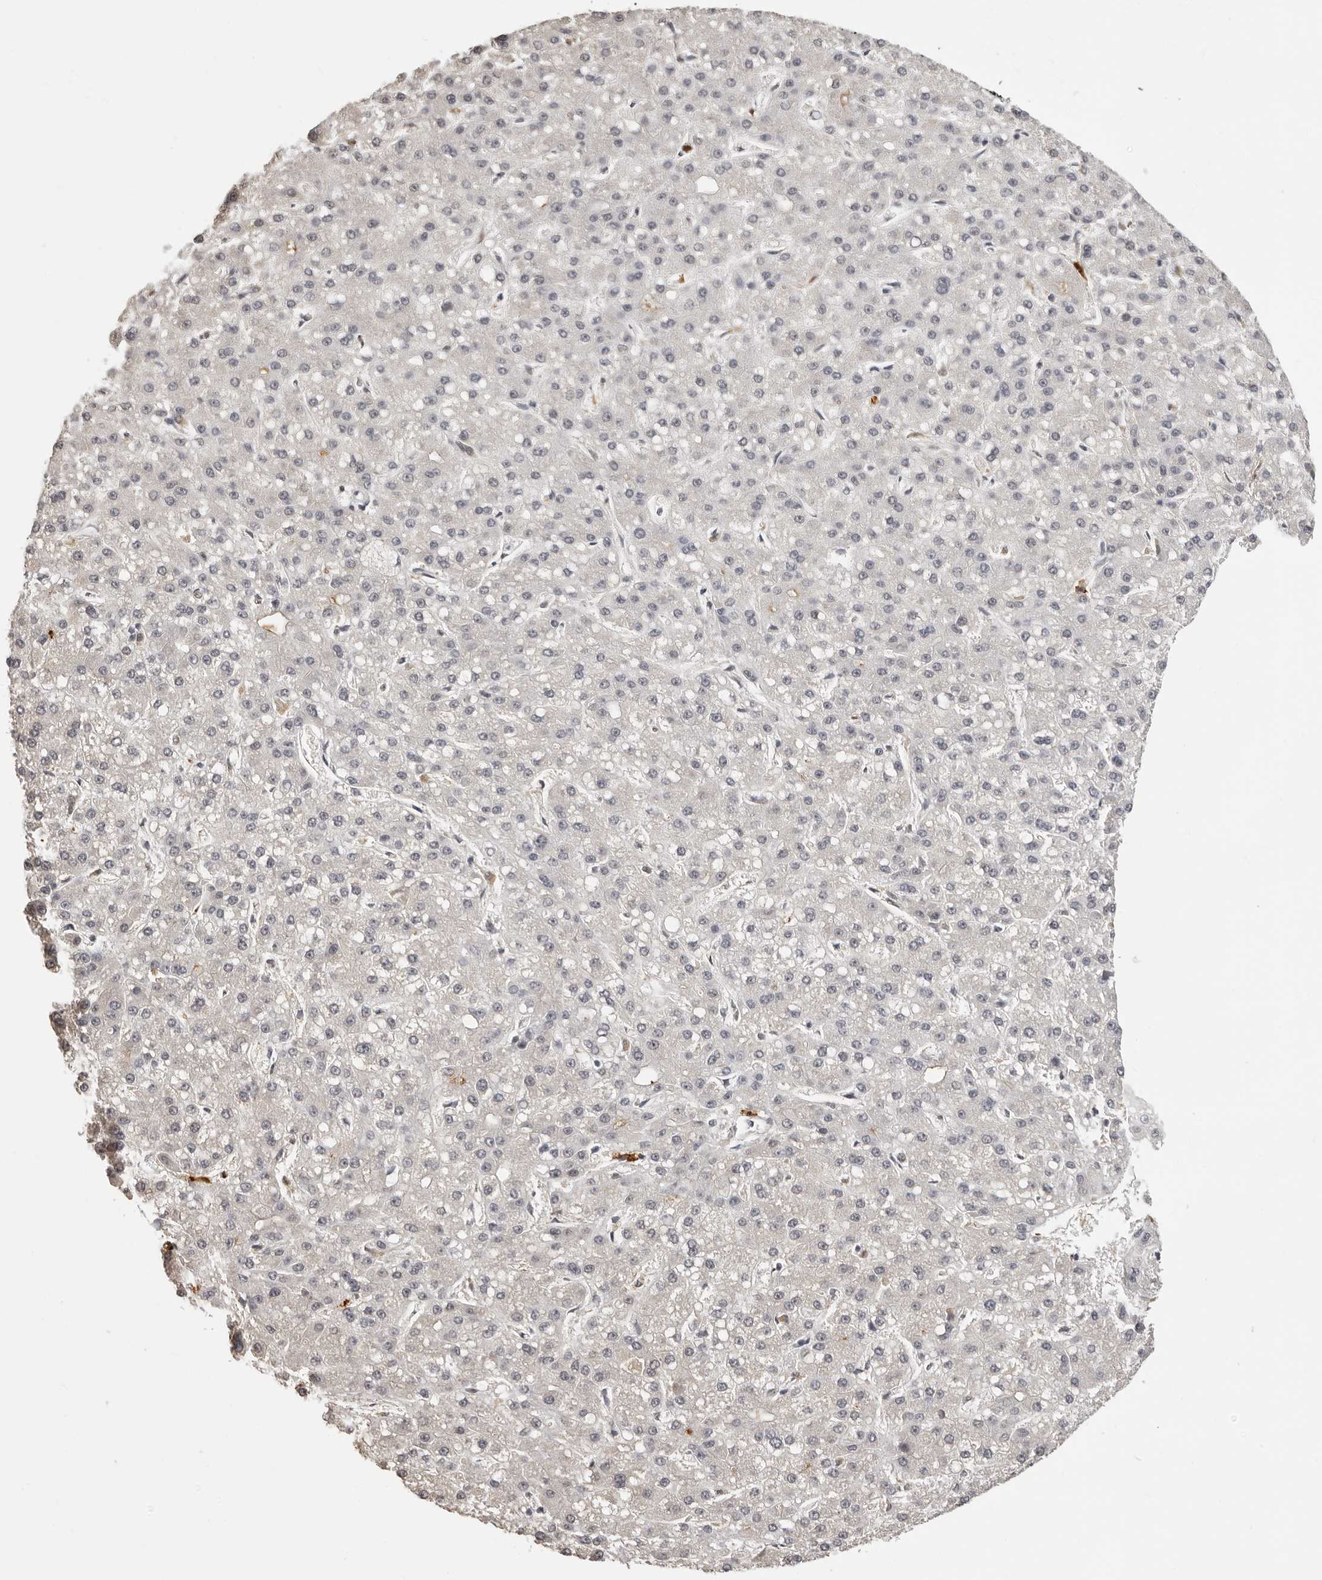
{"staining": {"intensity": "negative", "quantity": "none", "location": "none"}, "tissue": "liver cancer", "cell_type": "Tumor cells", "image_type": "cancer", "snomed": [{"axis": "morphology", "description": "Carcinoma, Hepatocellular, NOS"}, {"axis": "topography", "description": "Liver"}], "caption": "High magnification brightfield microscopy of liver hepatocellular carcinoma stained with DAB (brown) and counterstained with hematoxylin (blue): tumor cells show no significant expression. (Immunohistochemistry (ihc), brightfield microscopy, high magnification).", "gene": "IL31", "patient": {"sex": "male", "age": 67}}